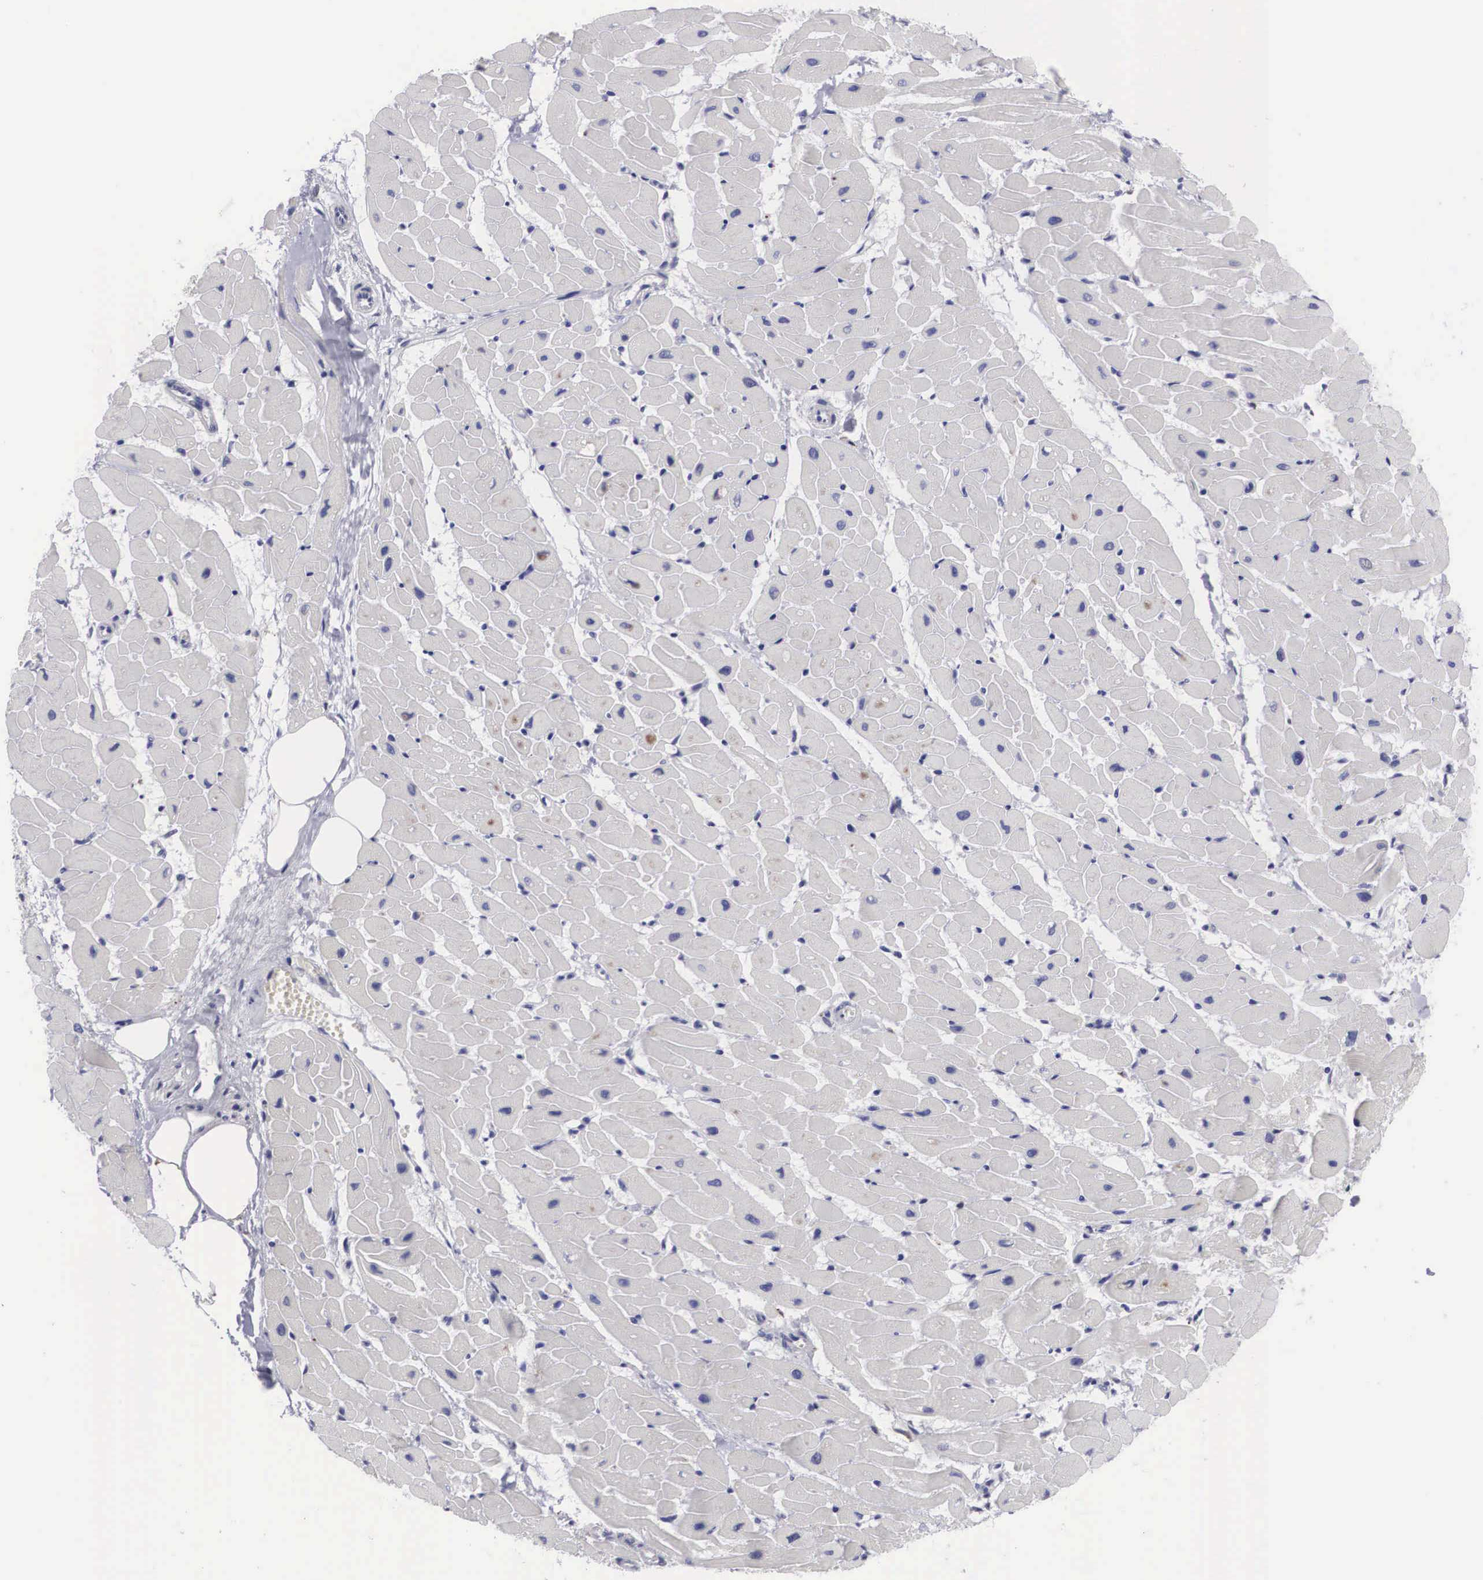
{"staining": {"intensity": "negative", "quantity": "none", "location": "none"}, "tissue": "heart muscle", "cell_type": "Cardiomyocytes", "image_type": "normal", "snomed": [{"axis": "morphology", "description": "Normal tissue, NOS"}, {"axis": "topography", "description": "Heart"}], "caption": "The immunohistochemistry (IHC) image has no significant positivity in cardiomyocytes of heart muscle.", "gene": "ARMCX3", "patient": {"sex": "female", "age": 19}}